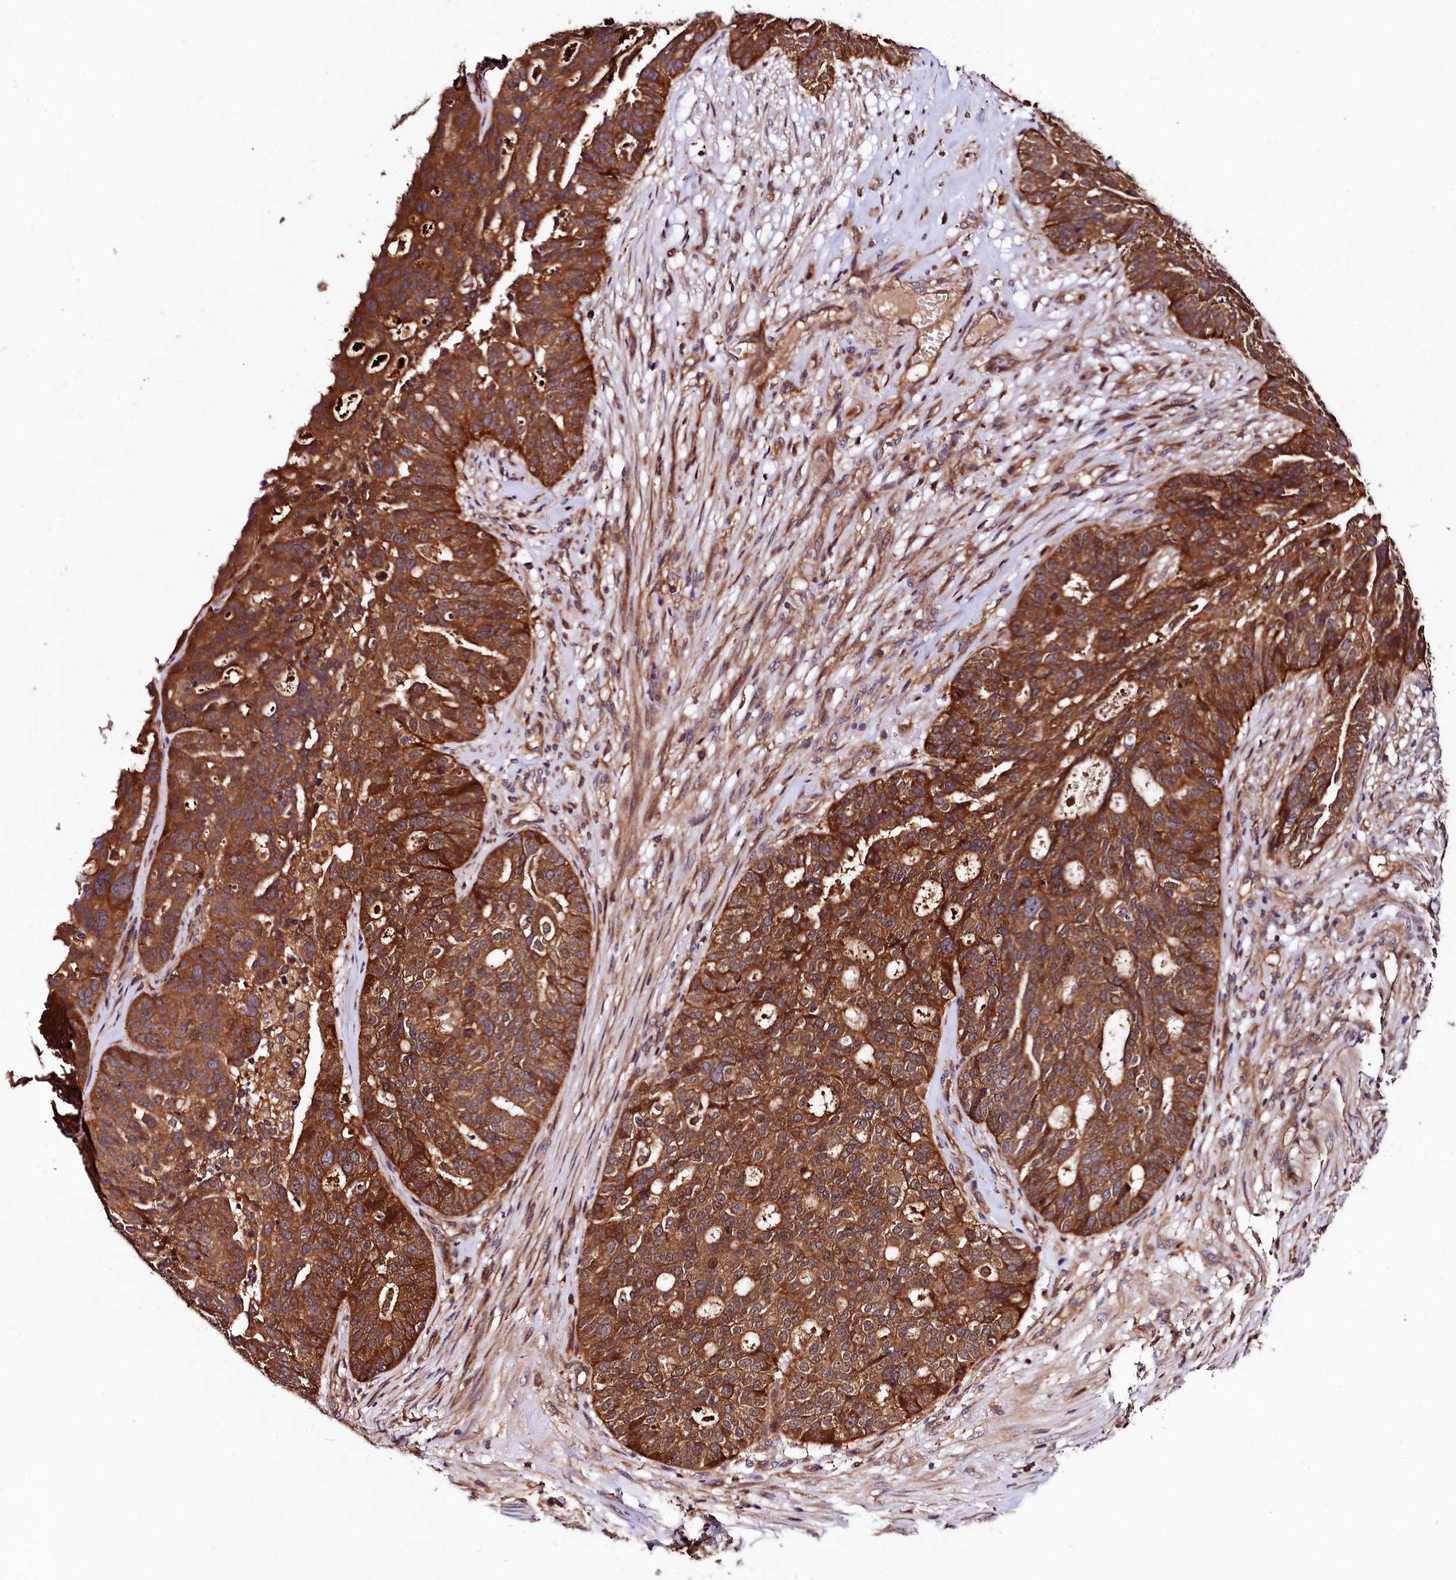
{"staining": {"intensity": "strong", "quantity": ">75%", "location": "cytoplasmic/membranous"}, "tissue": "ovarian cancer", "cell_type": "Tumor cells", "image_type": "cancer", "snomed": [{"axis": "morphology", "description": "Cystadenocarcinoma, serous, NOS"}, {"axis": "topography", "description": "Ovary"}], "caption": "Human ovarian cancer stained for a protein (brown) exhibits strong cytoplasmic/membranous positive staining in approximately >75% of tumor cells.", "gene": "VPS35", "patient": {"sex": "female", "age": 59}}